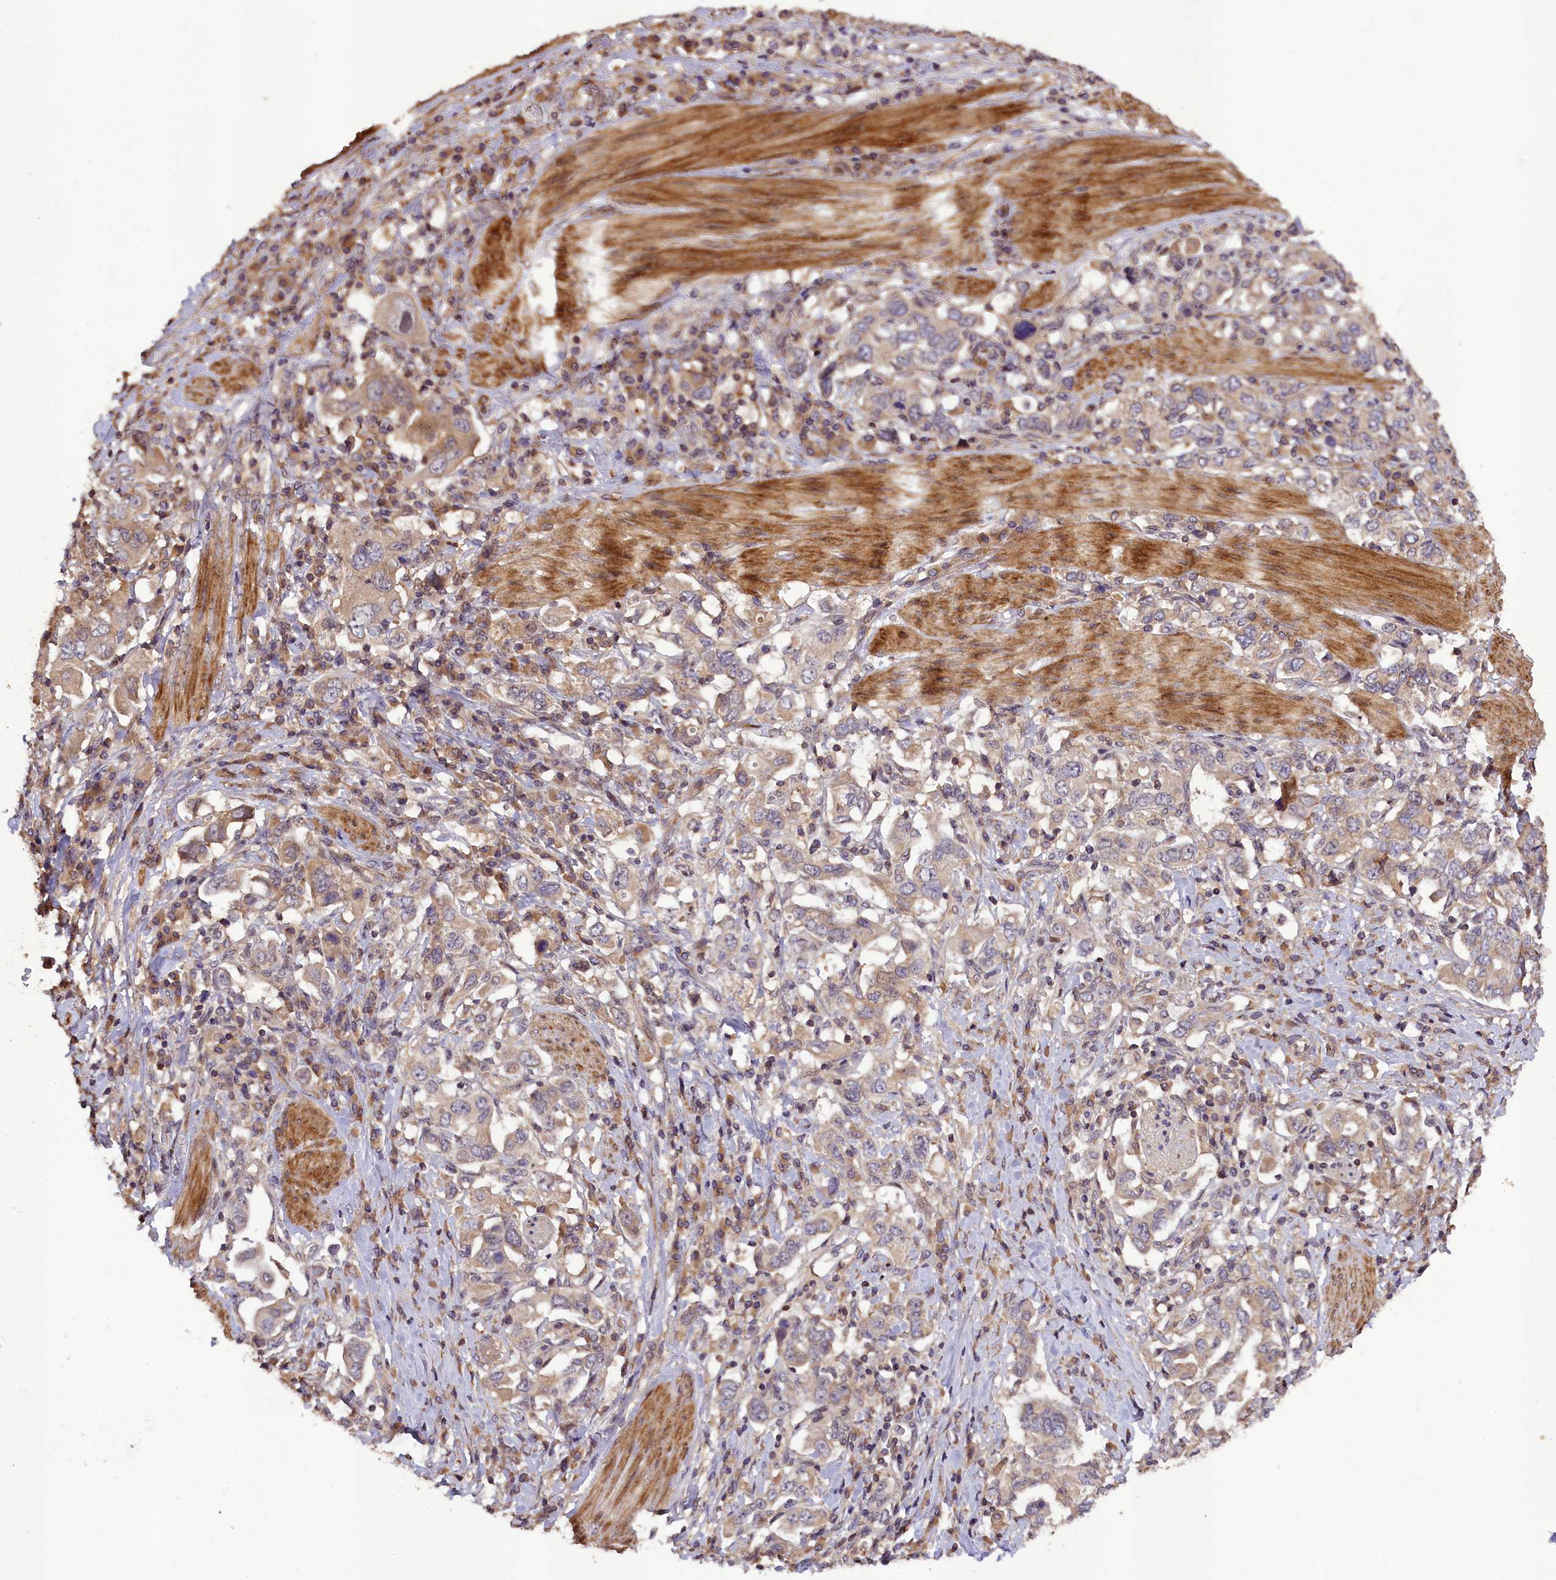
{"staining": {"intensity": "weak", "quantity": "25%-75%", "location": "cytoplasmic/membranous"}, "tissue": "stomach cancer", "cell_type": "Tumor cells", "image_type": "cancer", "snomed": [{"axis": "morphology", "description": "Adenocarcinoma, NOS"}, {"axis": "topography", "description": "Stomach, upper"}, {"axis": "topography", "description": "Stomach"}], "caption": "Stomach adenocarcinoma stained with a protein marker exhibits weak staining in tumor cells.", "gene": "DNAJB9", "patient": {"sex": "male", "age": 62}}